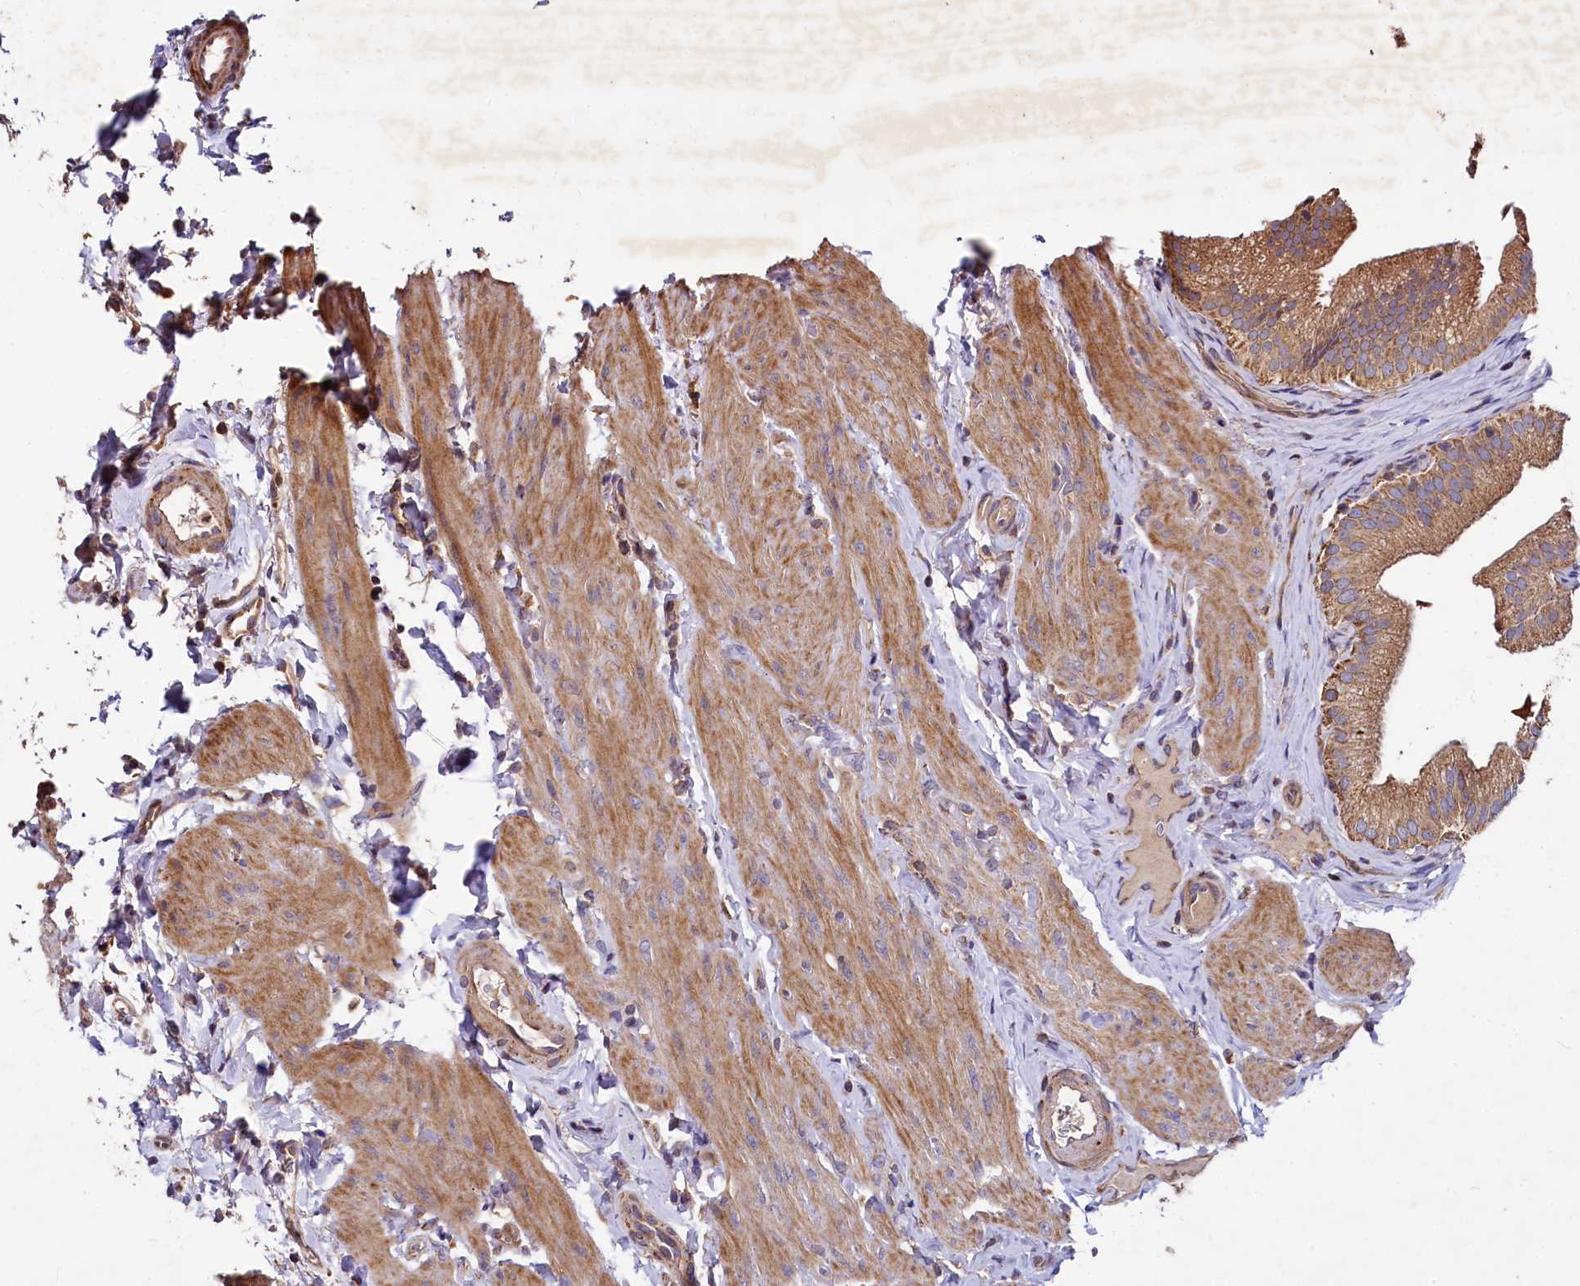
{"staining": {"intensity": "strong", "quantity": ">75%", "location": "cytoplasmic/membranous"}, "tissue": "gallbladder", "cell_type": "Glandular cells", "image_type": "normal", "snomed": [{"axis": "morphology", "description": "Normal tissue, NOS"}, {"axis": "topography", "description": "Gallbladder"}], "caption": "A photomicrograph of gallbladder stained for a protein demonstrates strong cytoplasmic/membranous brown staining in glandular cells. The protein is shown in brown color, while the nuclei are stained blue.", "gene": "SPRYD3", "patient": {"sex": "female", "age": 30}}